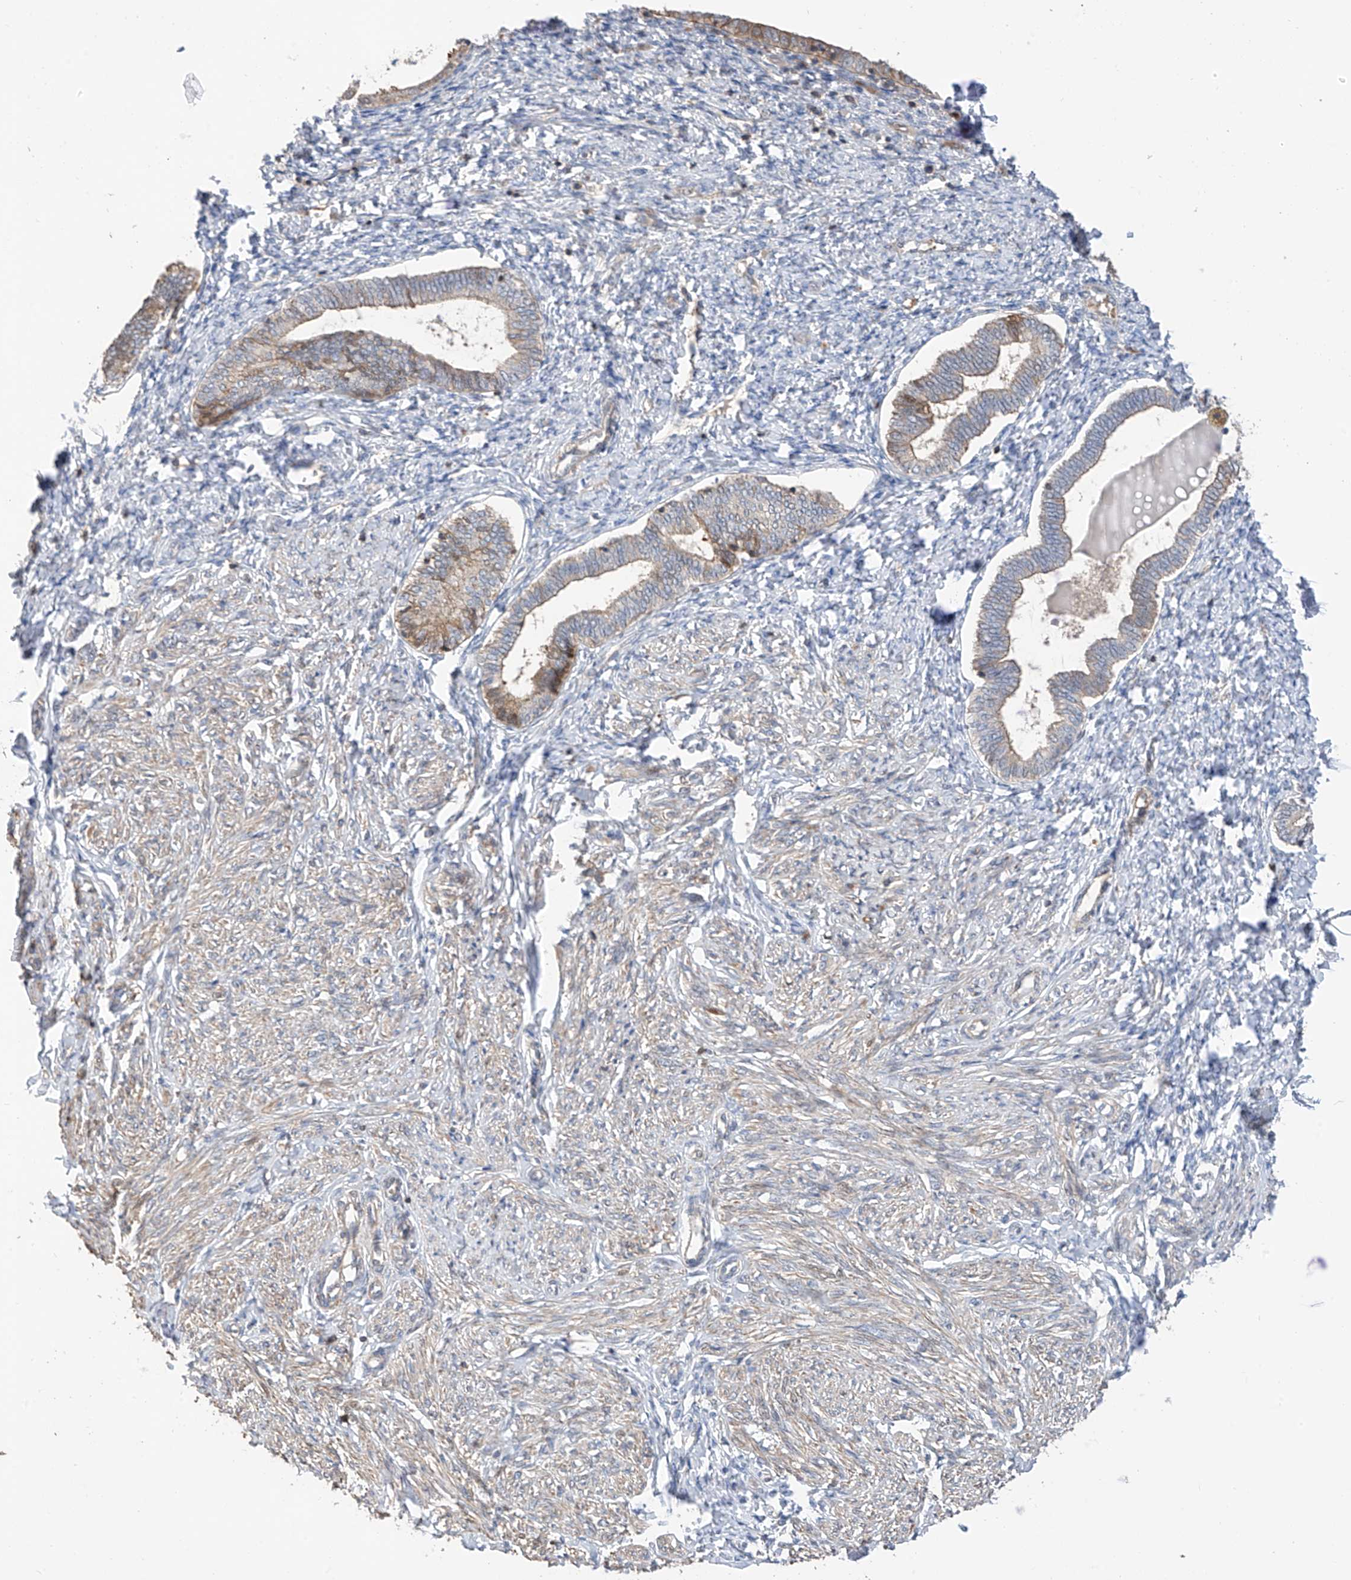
{"staining": {"intensity": "weak", "quantity": "<25%", "location": "cytoplasmic/membranous"}, "tissue": "endometrium", "cell_type": "Cells in endometrial stroma", "image_type": "normal", "snomed": [{"axis": "morphology", "description": "Normal tissue, NOS"}, {"axis": "topography", "description": "Endometrium"}], "caption": "Protein analysis of benign endometrium exhibits no significant staining in cells in endometrial stroma. The staining is performed using DAB (3,3'-diaminobenzidine) brown chromogen with nuclei counter-stained in using hematoxylin.", "gene": "RPAIN", "patient": {"sex": "female", "age": 72}}